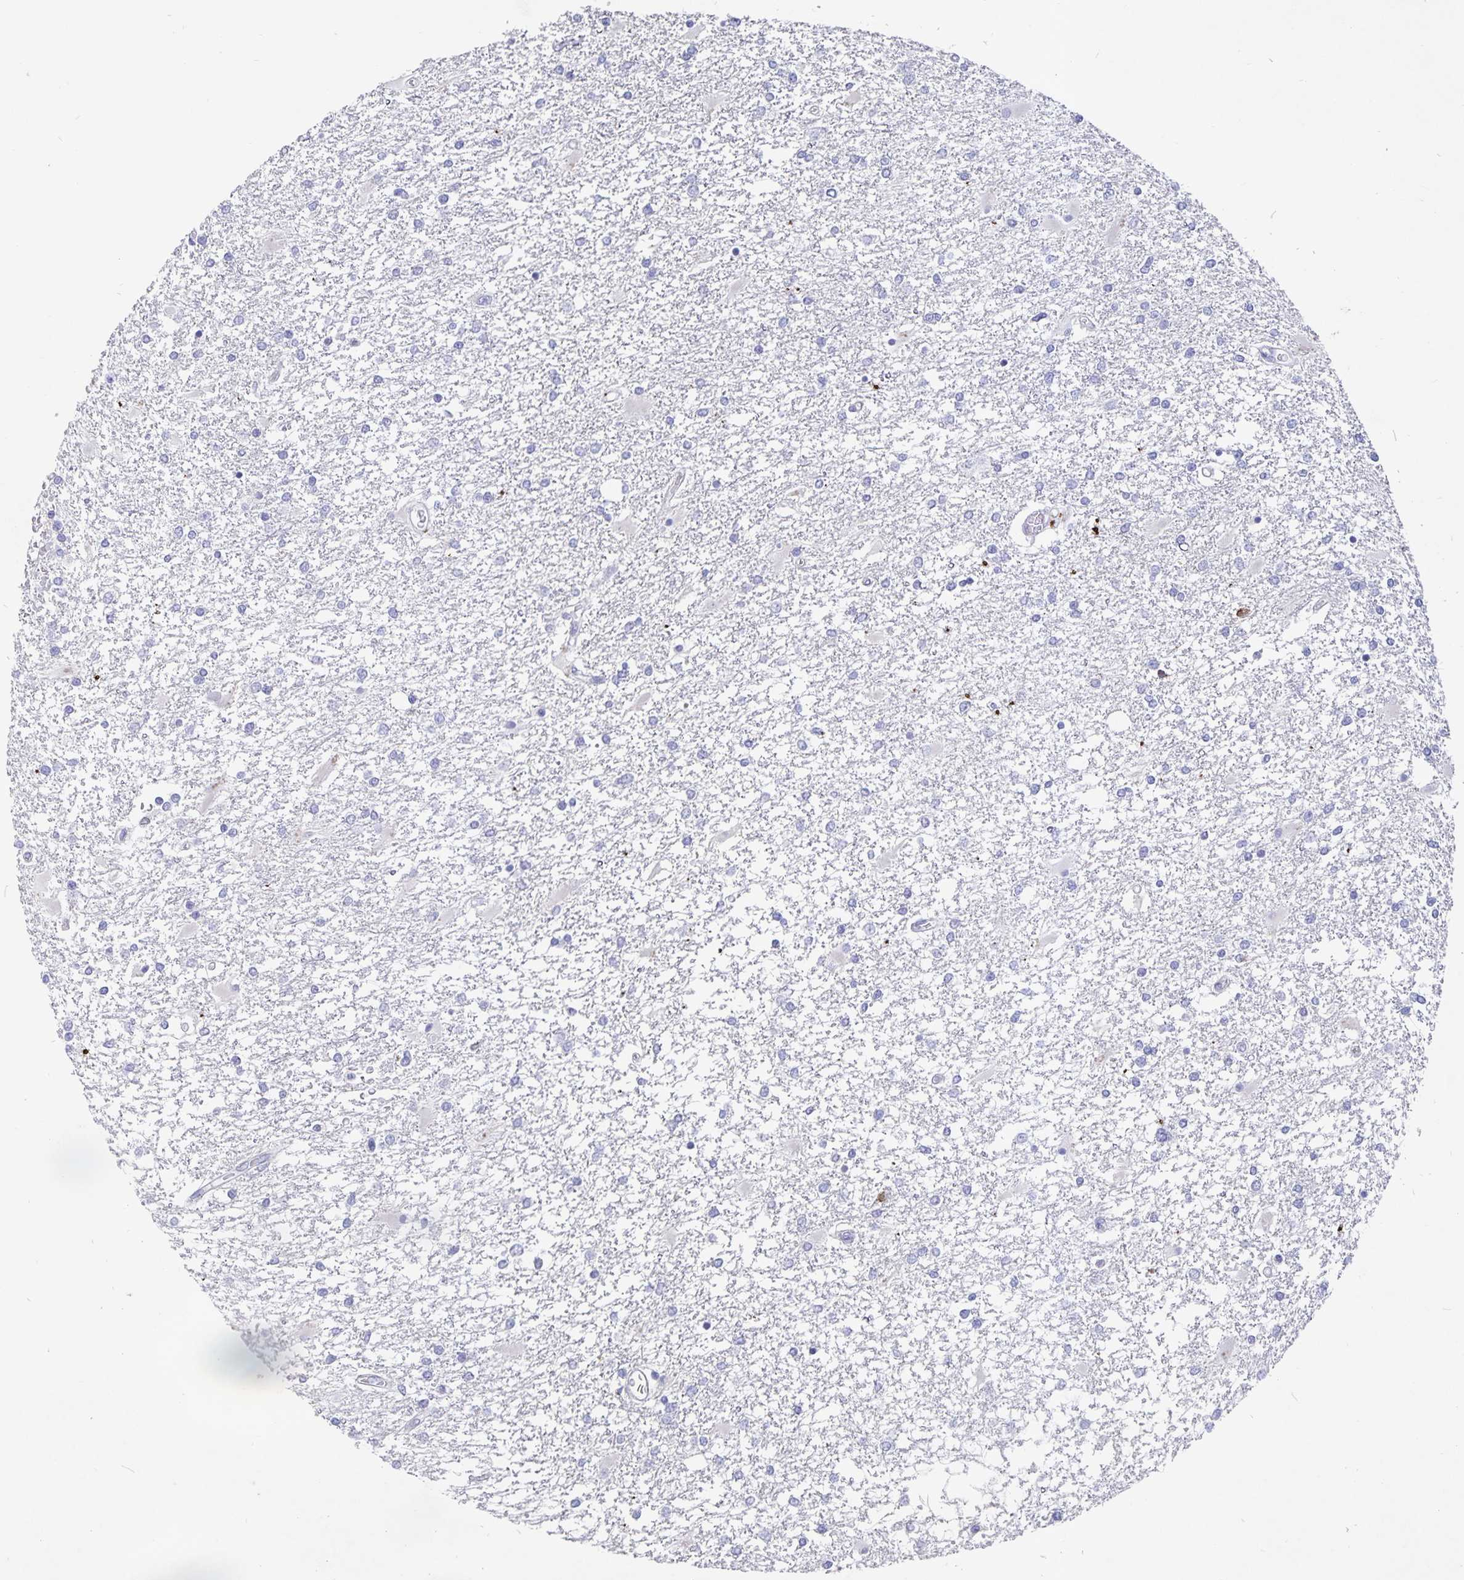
{"staining": {"intensity": "negative", "quantity": "none", "location": "none"}, "tissue": "glioma", "cell_type": "Tumor cells", "image_type": "cancer", "snomed": [{"axis": "morphology", "description": "Glioma, malignant, High grade"}, {"axis": "topography", "description": "Cerebral cortex"}], "caption": "Tumor cells show no significant protein positivity in glioma. The staining was performed using DAB to visualize the protein expression in brown, while the nuclei were stained in blue with hematoxylin (Magnification: 20x).", "gene": "SMOC1", "patient": {"sex": "male", "age": 79}}